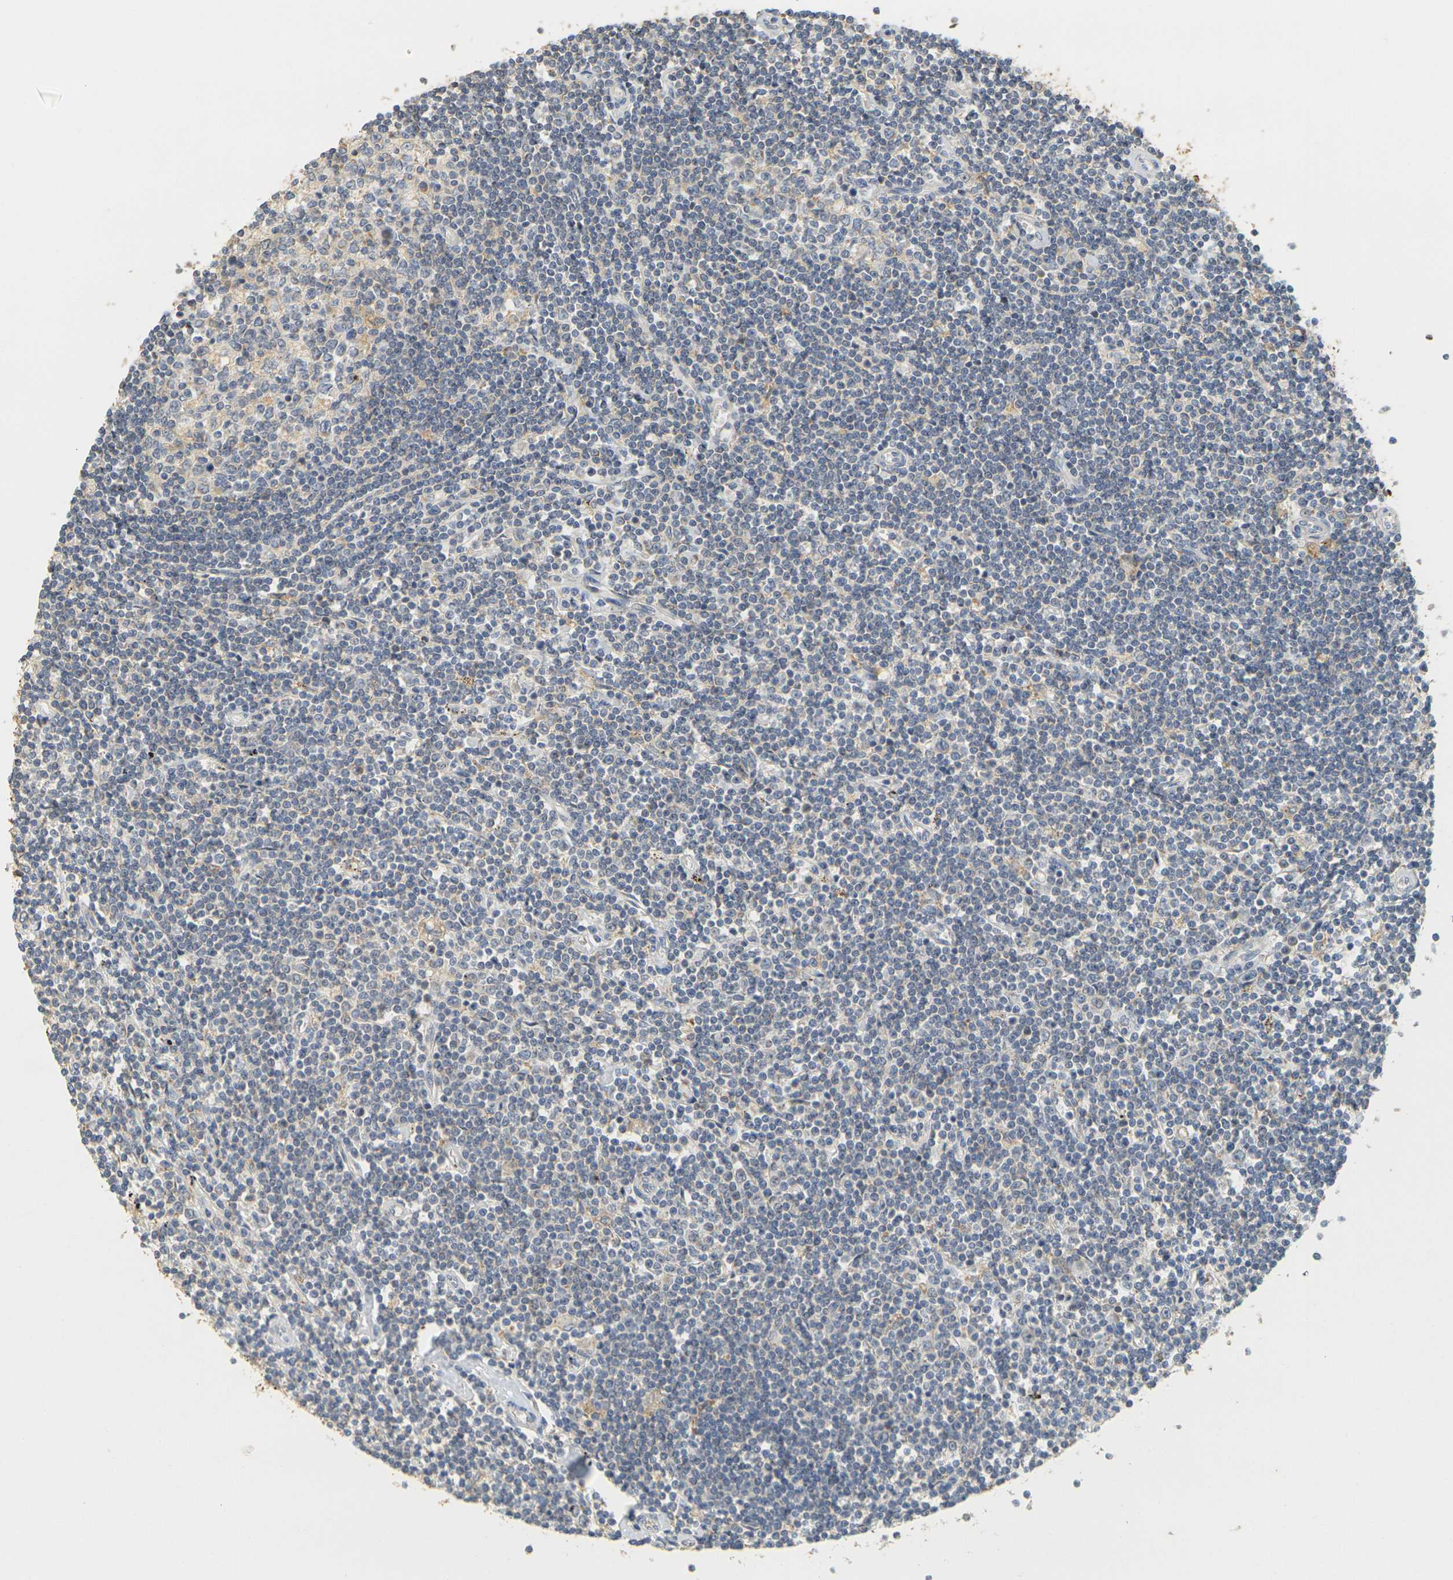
{"staining": {"intensity": "weak", "quantity": "<25%", "location": "cytoplasmic/membranous"}, "tissue": "lymphoma", "cell_type": "Tumor cells", "image_type": "cancer", "snomed": [{"axis": "morphology", "description": "Malignant lymphoma, non-Hodgkin's type, Low grade"}, {"axis": "topography", "description": "Spleen"}], "caption": "Lymphoma was stained to show a protein in brown. There is no significant staining in tumor cells.", "gene": "GDAP1", "patient": {"sex": "male", "age": 76}}